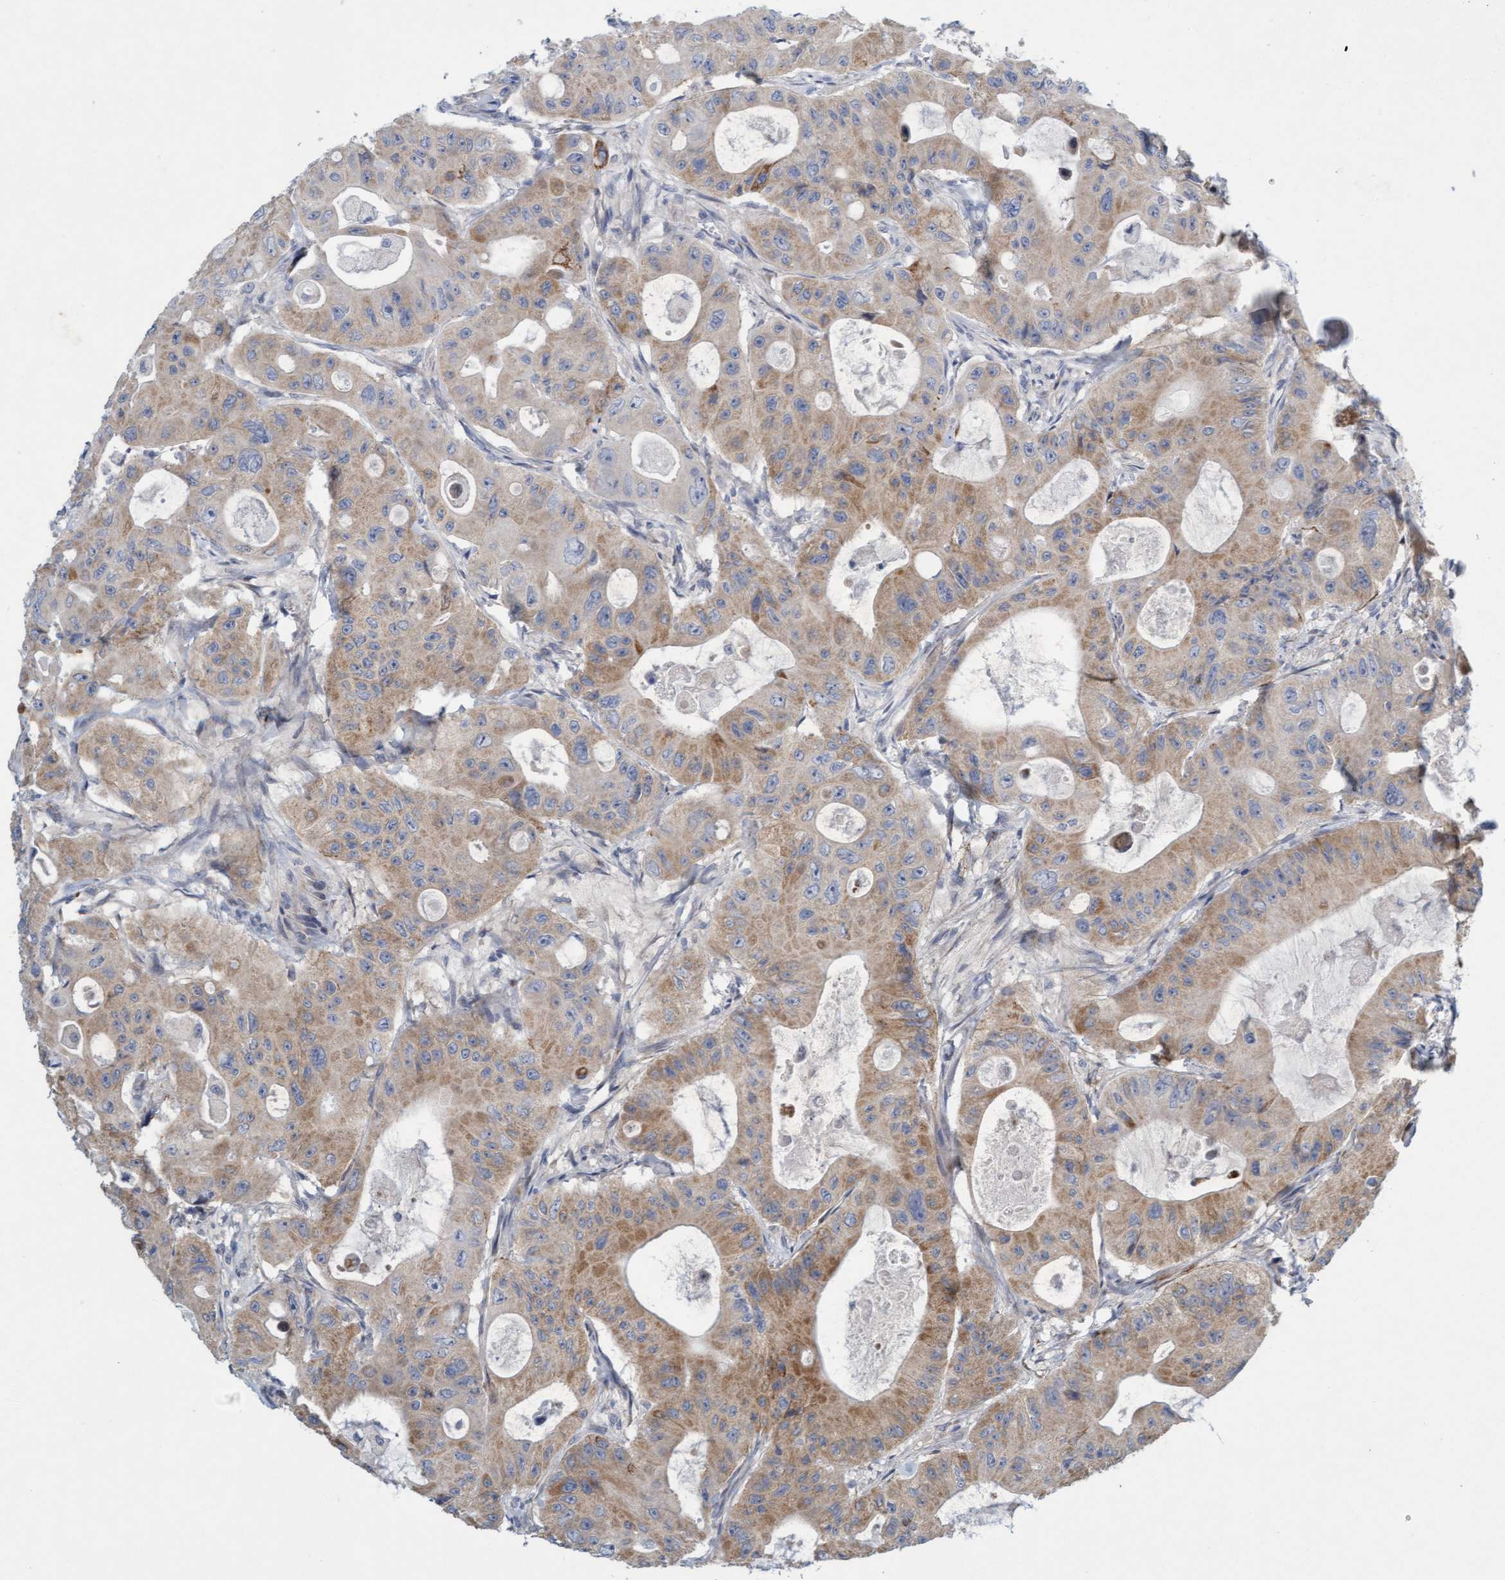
{"staining": {"intensity": "moderate", "quantity": ">75%", "location": "cytoplasmic/membranous"}, "tissue": "colorectal cancer", "cell_type": "Tumor cells", "image_type": "cancer", "snomed": [{"axis": "morphology", "description": "Adenocarcinoma, NOS"}, {"axis": "topography", "description": "Colon"}], "caption": "Brown immunohistochemical staining in human colorectal cancer (adenocarcinoma) demonstrates moderate cytoplasmic/membranous expression in approximately >75% of tumor cells.", "gene": "DDHD2", "patient": {"sex": "female", "age": 46}}